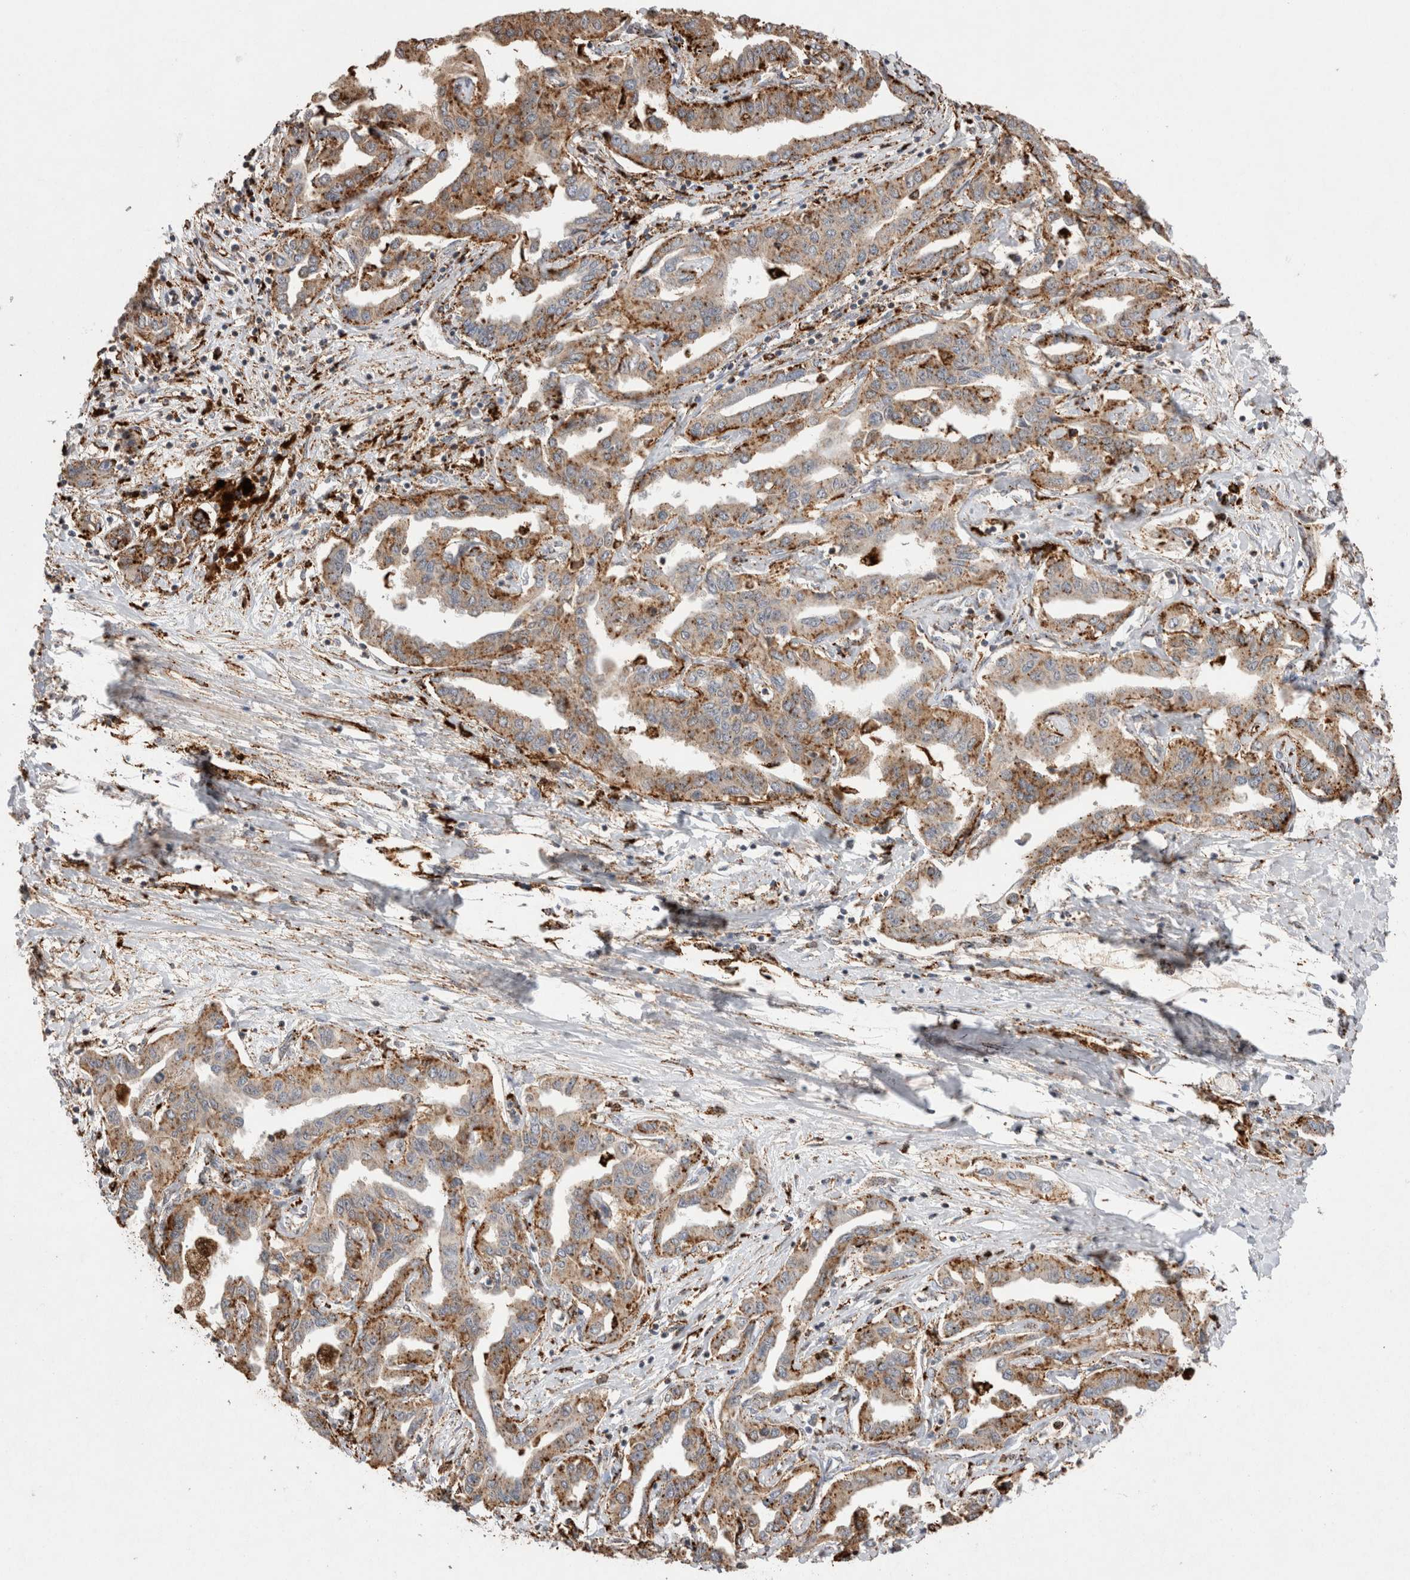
{"staining": {"intensity": "moderate", "quantity": ">75%", "location": "cytoplasmic/membranous"}, "tissue": "liver cancer", "cell_type": "Tumor cells", "image_type": "cancer", "snomed": [{"axis": "morphology", "description": "Cholangiocarcinoma"}, {"axis": "topography", "description": "Liver"}], "caption": "The immunohistochemical stain labels moderate cytoplasmic/membranous expression in tumor cells of liver cholangiocarcinoma tissue. (Stains: DAB in brown, nuclei in blue, Microscopy: brightfield microscopy at high magnification).", "gene": "CTSA", "patient": {"sex": "male", "age": 59}}